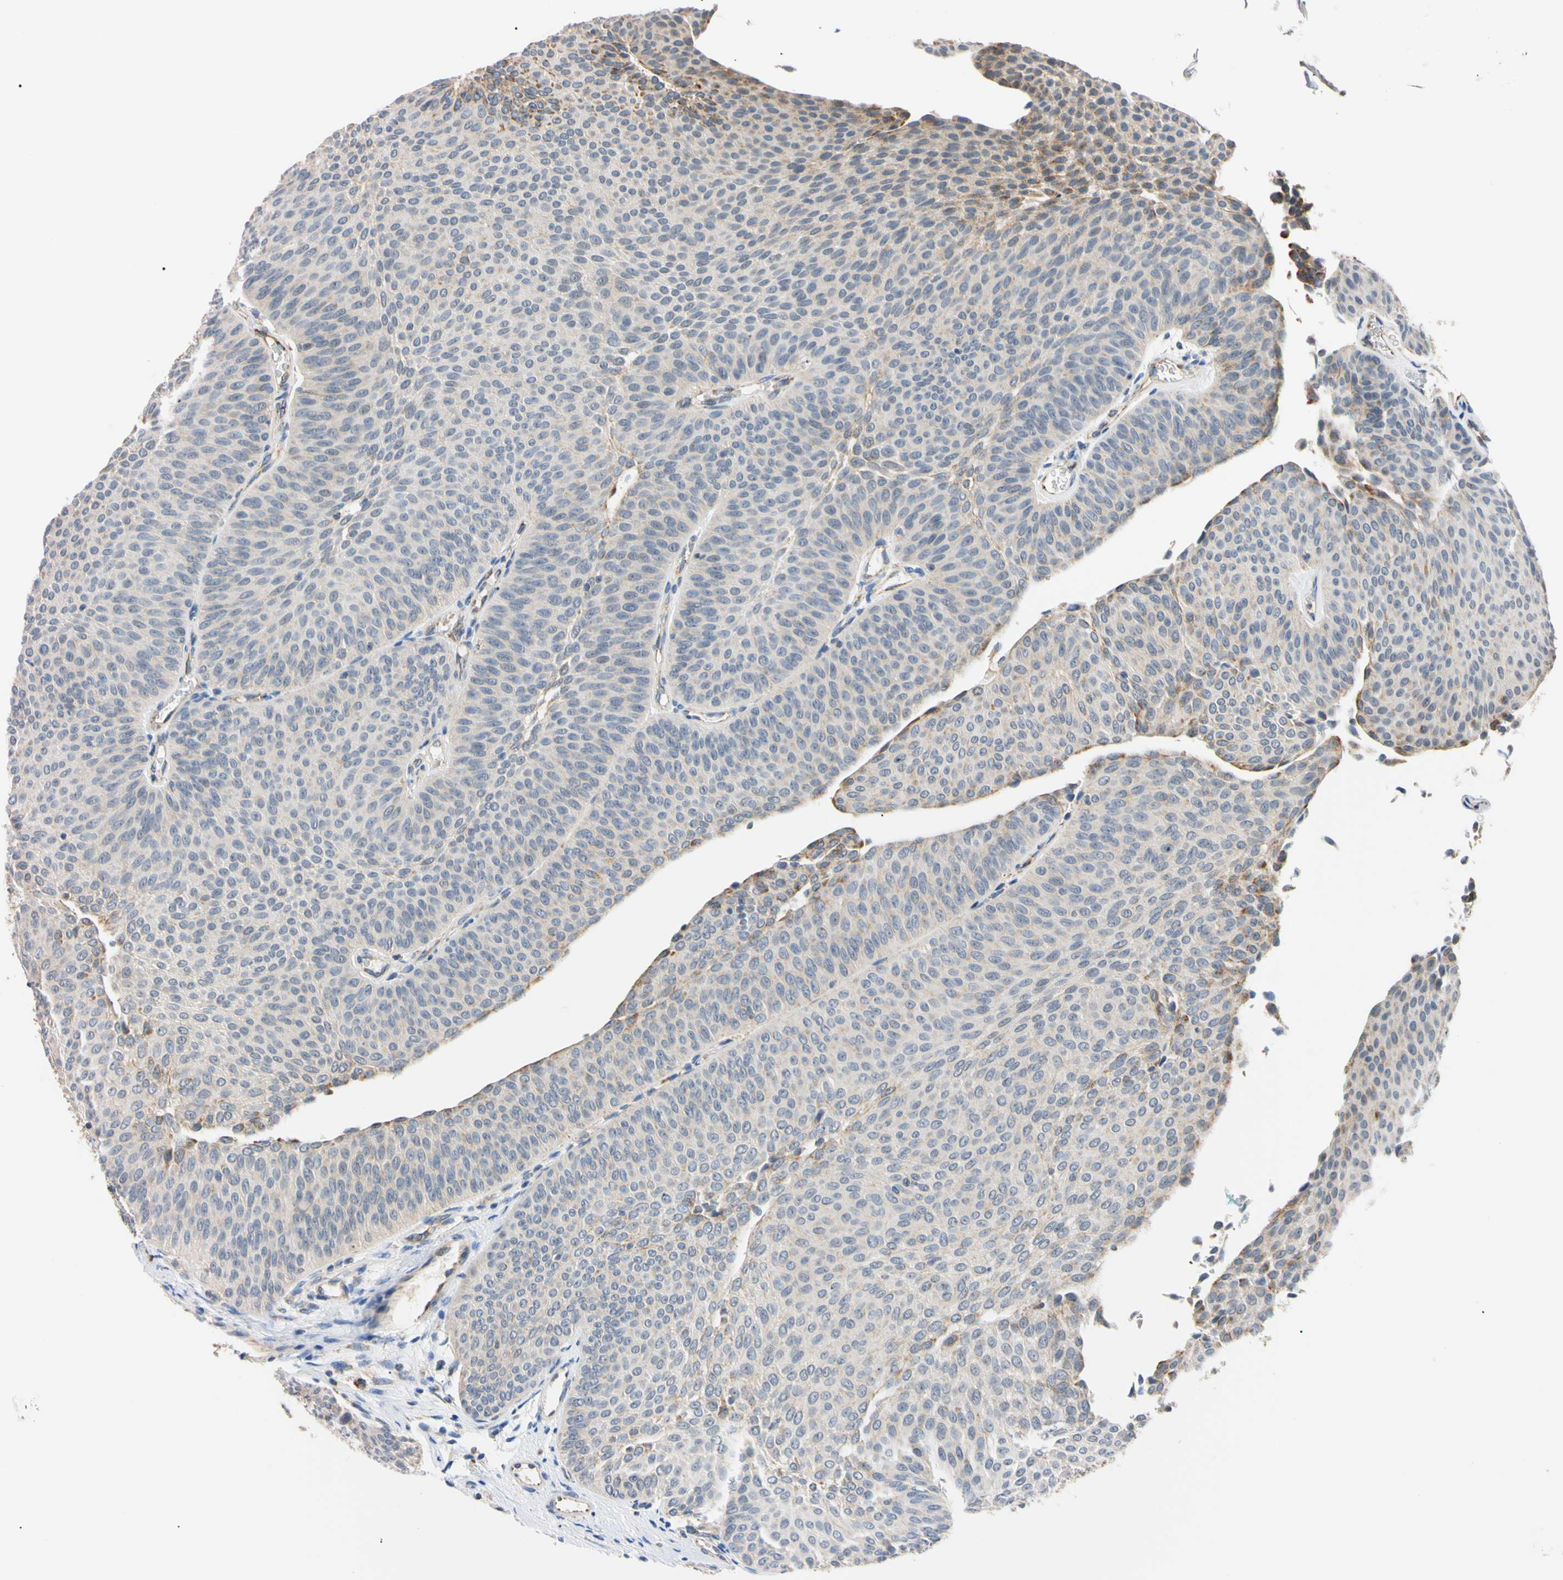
{"staining": {"intensity": "moderate", "quantity": "<25%", "location": "cytoplasmic/membranous"}, "tissue": "urothelial cancer", "cell_type": "Tumor cells", "image_type": "cancer", "snomed": [{"axis": "morphology", "description": "Urothelial carcinoma, Low grade"}, {"axis": "topography", "description": "Urinary bladder"}], "caption": "IHC of urothelial carcinoma (low-grade) displays low levels of moderate cytoplasmic/membranous positivity in approximately <25% of tumor cells.", "gene": "CLPP", "patient": {"sex": "female", "age": 60}}